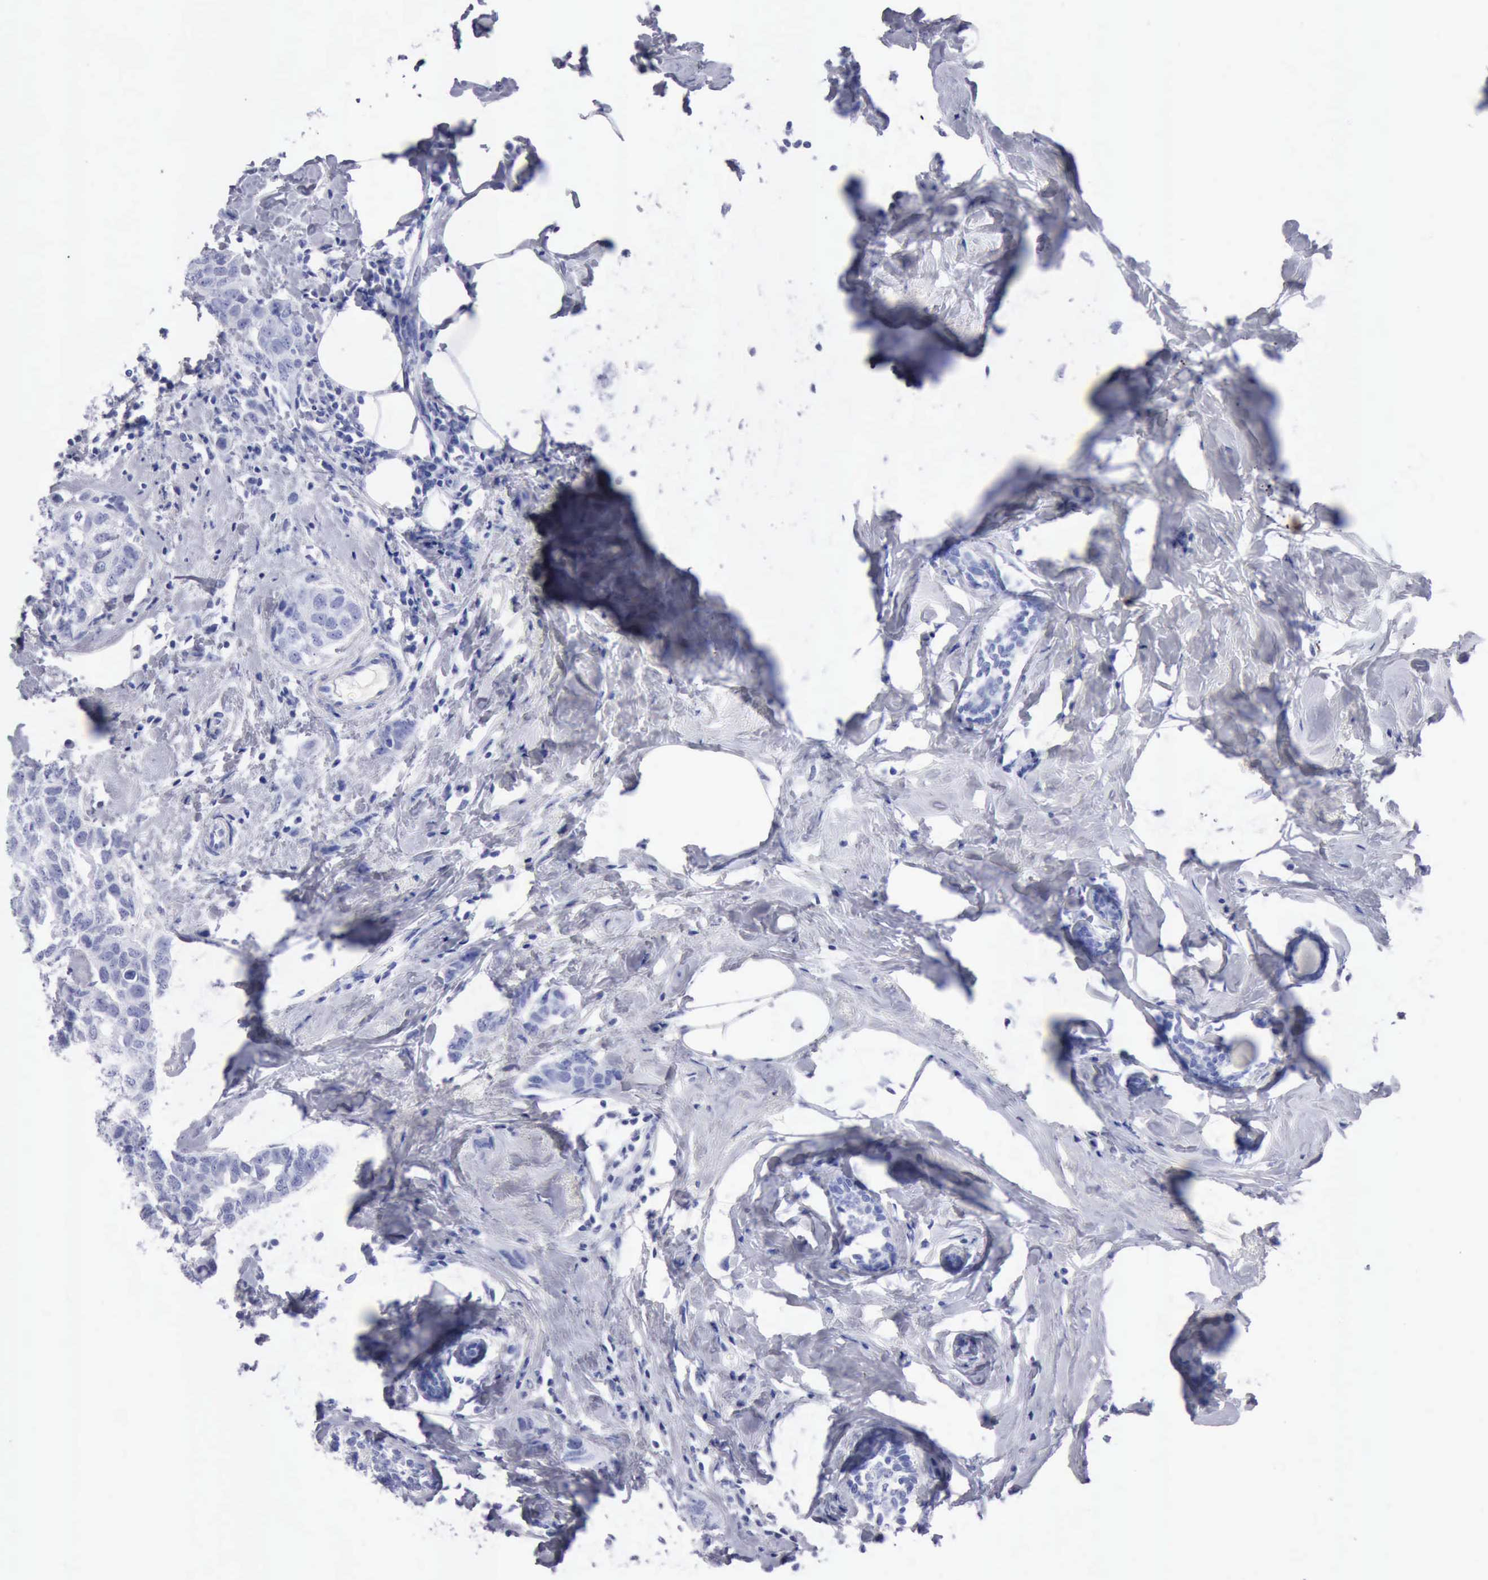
{"staining": {"intensity": "negative", "quantity": "none", "location": "none"}, "tissue": "breast cancer", "cell_type": "Tumor cells", "image_type": "cancer", "snomed": [{"axis": "morphology", "description": "Normal tissue, NOS"}, {"axis": "morphology", "description": "Duct carcinoma"}, {"axis": "topography", "description": "Breast"}], "caption": "Image shows no significant protein staining in tumor cells of breast intraductal carcinoma.", "gene": "CYP19A1", "patient": {"sex": "female", "age": 50}}